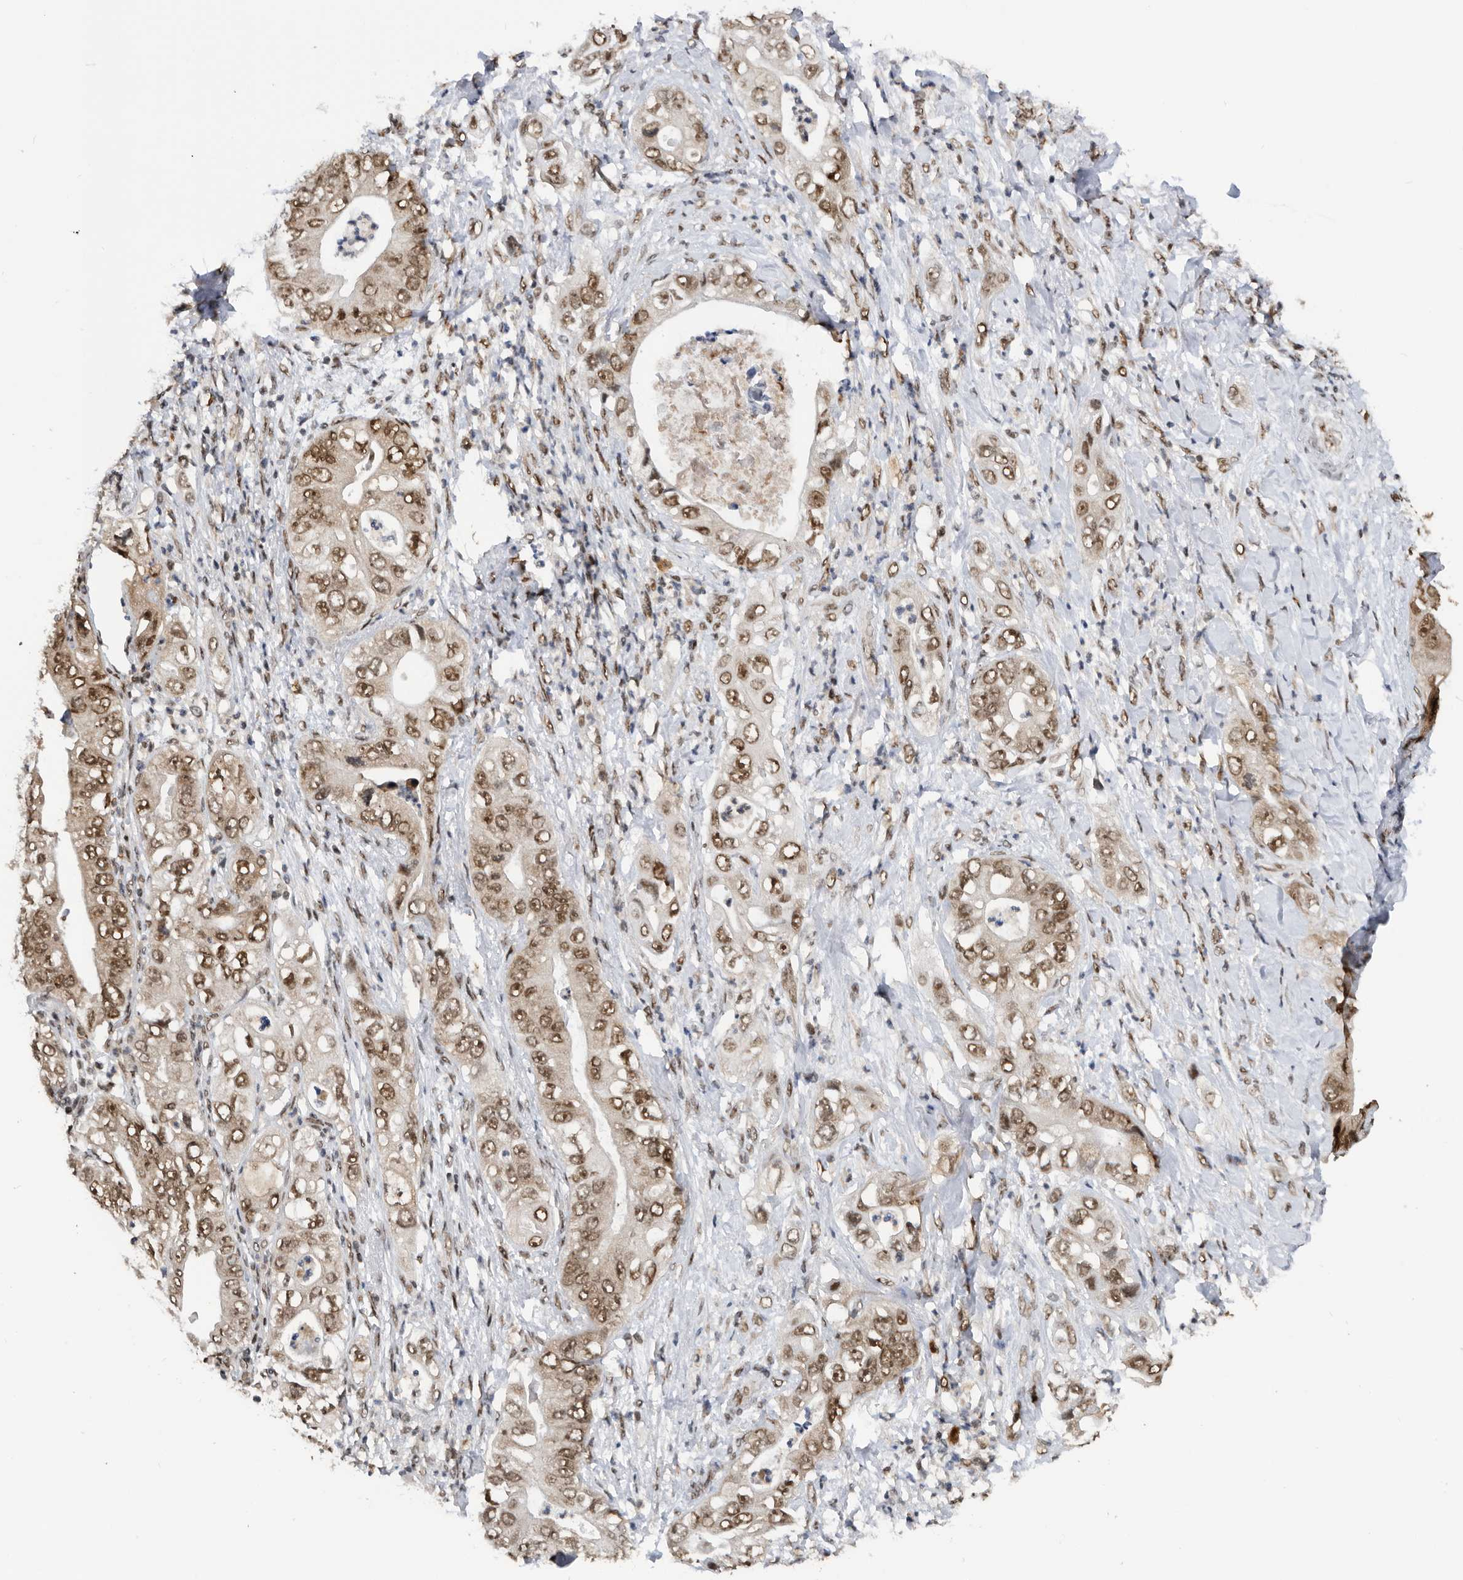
{"staining": {"intensity": "moderate", "quantity": ">75%", "location": "nuclear"}, "tissue": "pancreatic cancer", "cell_type": "Tumor cells", "image_type": "cancer", "snomed": [{"axis": "morphology", "description": "Adenocarcinoma, NOS"}, {"axis": "topography", "description": "Pancreas"}], "caption": "Protein expression analysis of pancreatic adenocarcinoma shows moderate nuclear staining in approximately >75% of tumor cells.", "gene": "ZNF260", "patient": {"sex": "female", "age": 78}}